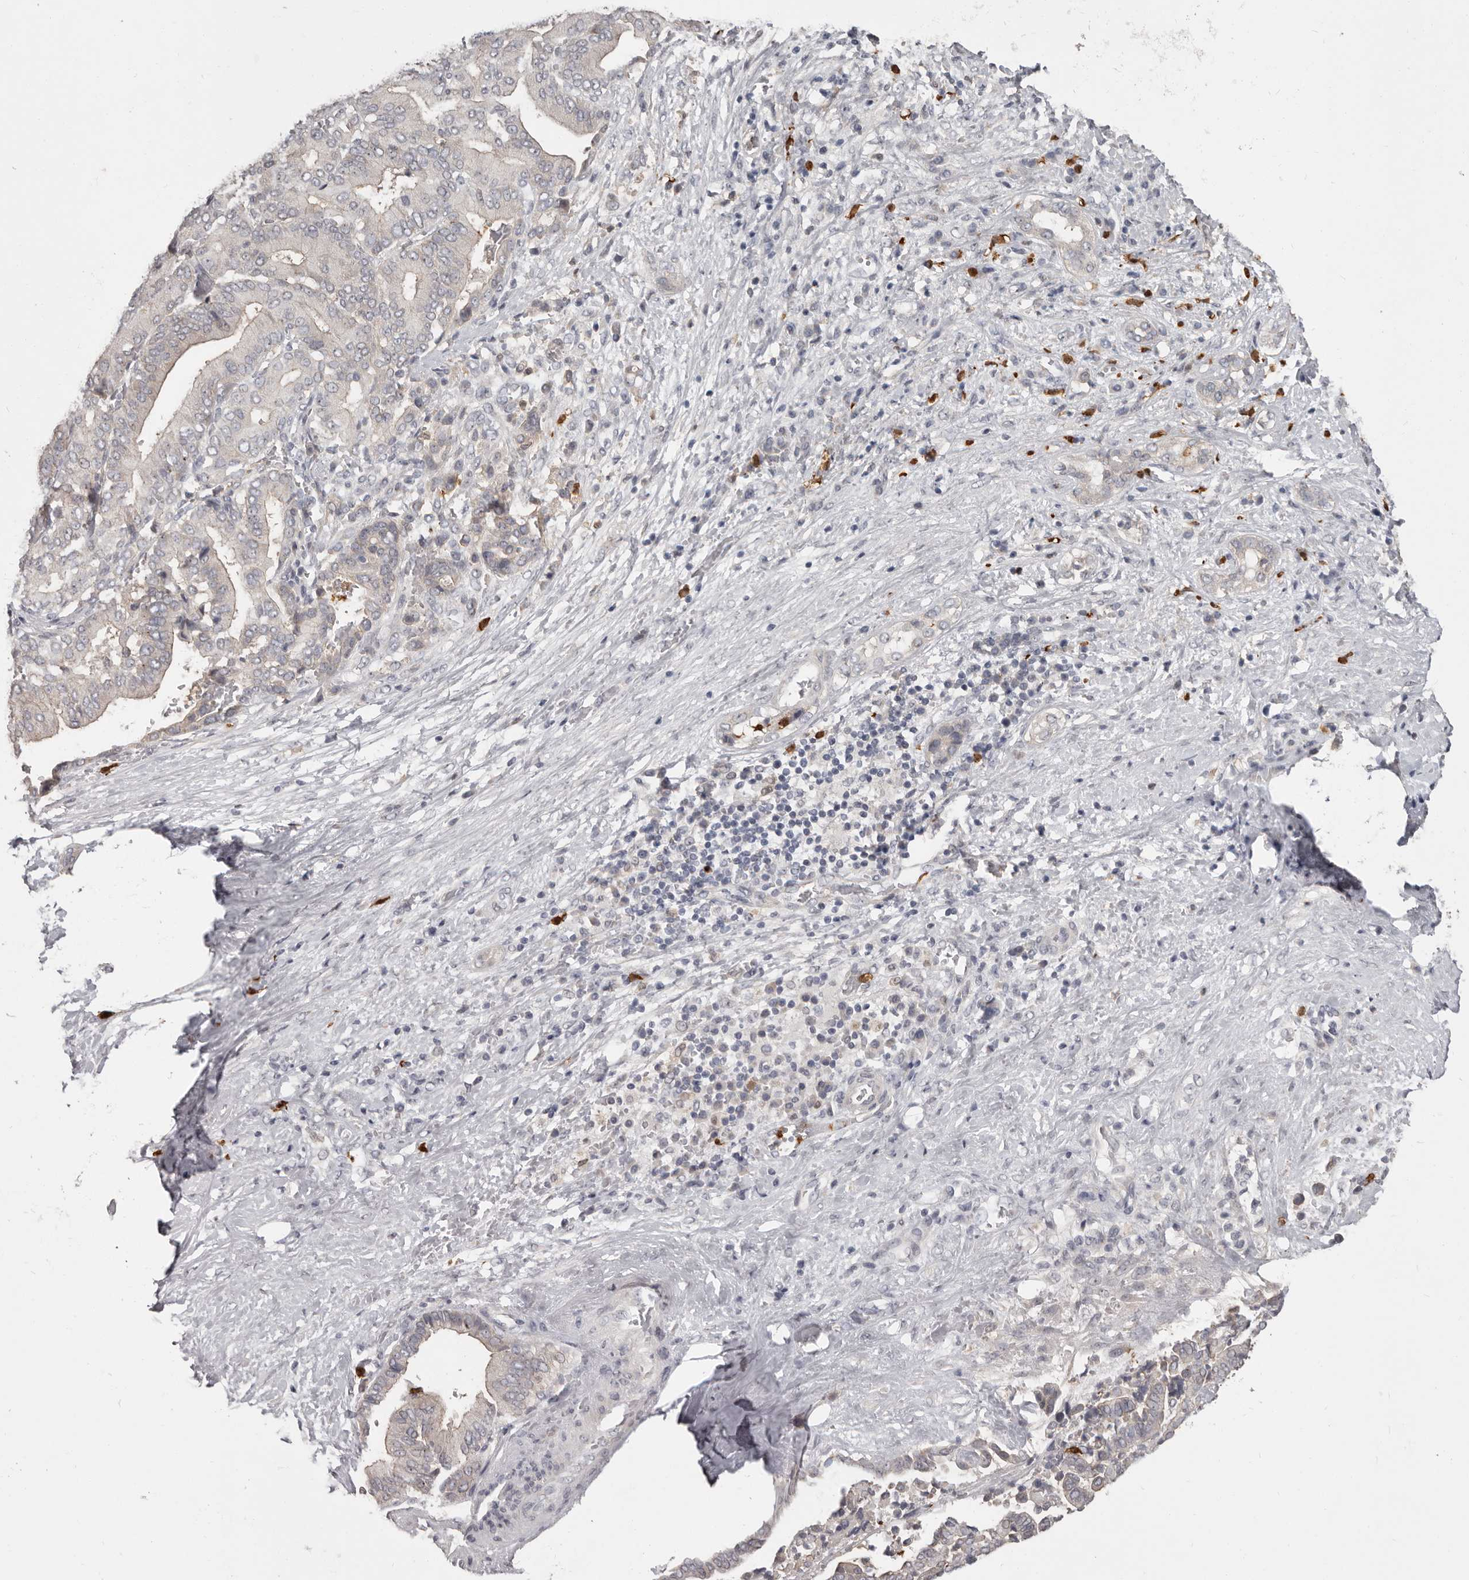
{"staining": {"intensity": "negative", "quantity": "none", "location": "none"}, "tissue": "liver cancer", "cell_type": "Tumor cells", "image_type": "cancer", "snomed": [{"axis": "morphology", "description": "Cholangiocarcinoma"}, {"axis": "topography", "description": "Liver"}], "caption": "Histopathology image shows no protein staining in tumor cells of liver cancer tissue. (DAB immunohistochemistry (IHC) visualized using brightfield microscopy, high magnification).", "gene": "GPR157", "patient": {"sex": "female", "age": 75}}